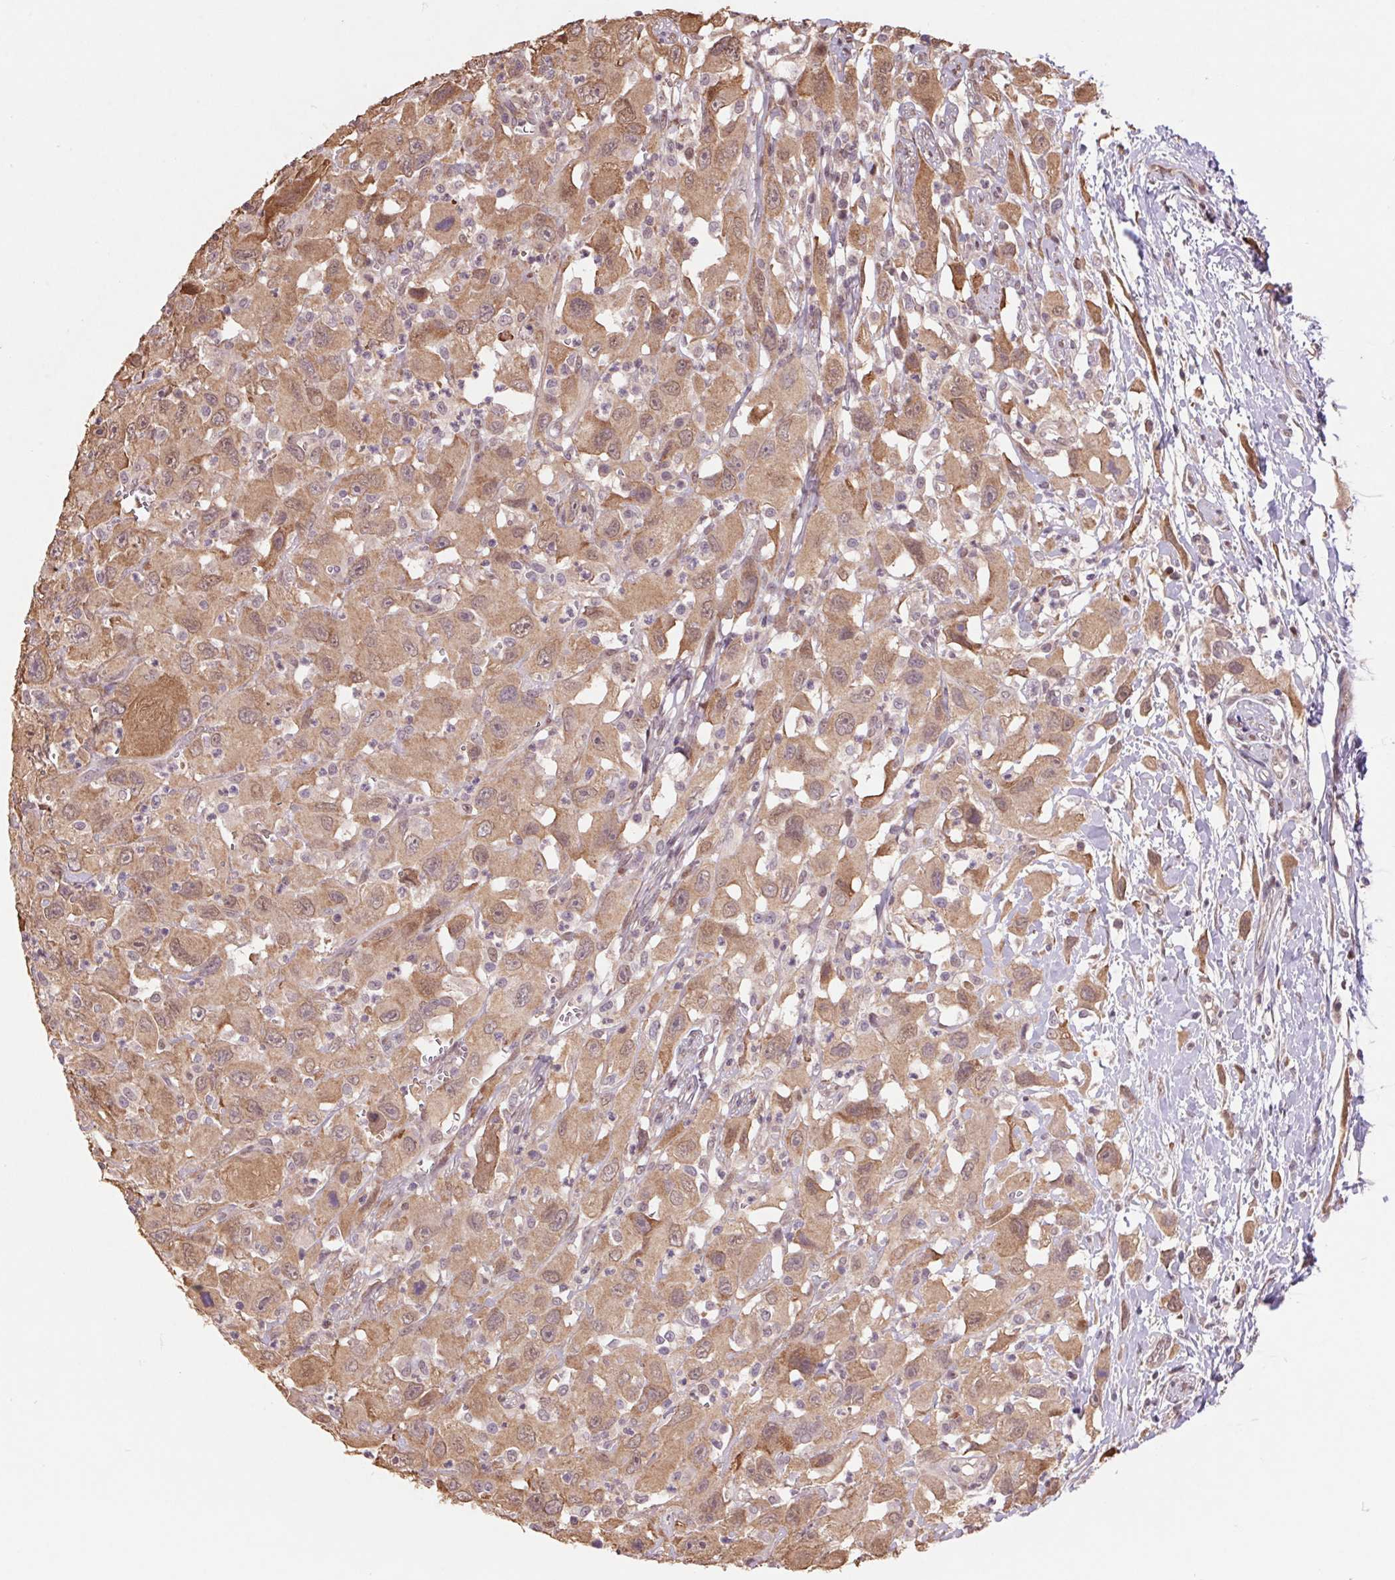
{"staining": {"intensity": "moderate", "quantity": ">75%", "location": "cytoplasmic/membranous,nuclear"}, "tissue": "head and neck cancer", "cell_type": "Tumor cells", "image_type": "cancer", "snomed": [{"axis": "morphology", "description": "Squamous cell carcinoma, NOS"}, {"axis": "morphology", "description": "Squamous cell carcinoma, metastatic, NOS"}, {"axis": "topography", "description": "Oral tissue"}, {"axis": "topography", "description": "Head-Neck"}], "caption": "High-magnification brightfield microscopy of head and neck cancer (metastatic squamous cell carcinoma) stained with DAB (brown) and counterstained with hematoxylin (blue). tumor cells exhibit moderate cytoplasmic/membranous and nuclear positivity is seen in approximately>75% of cells.", "gene": "CUTA", "patient": {"sex": "female", "age": 85}}